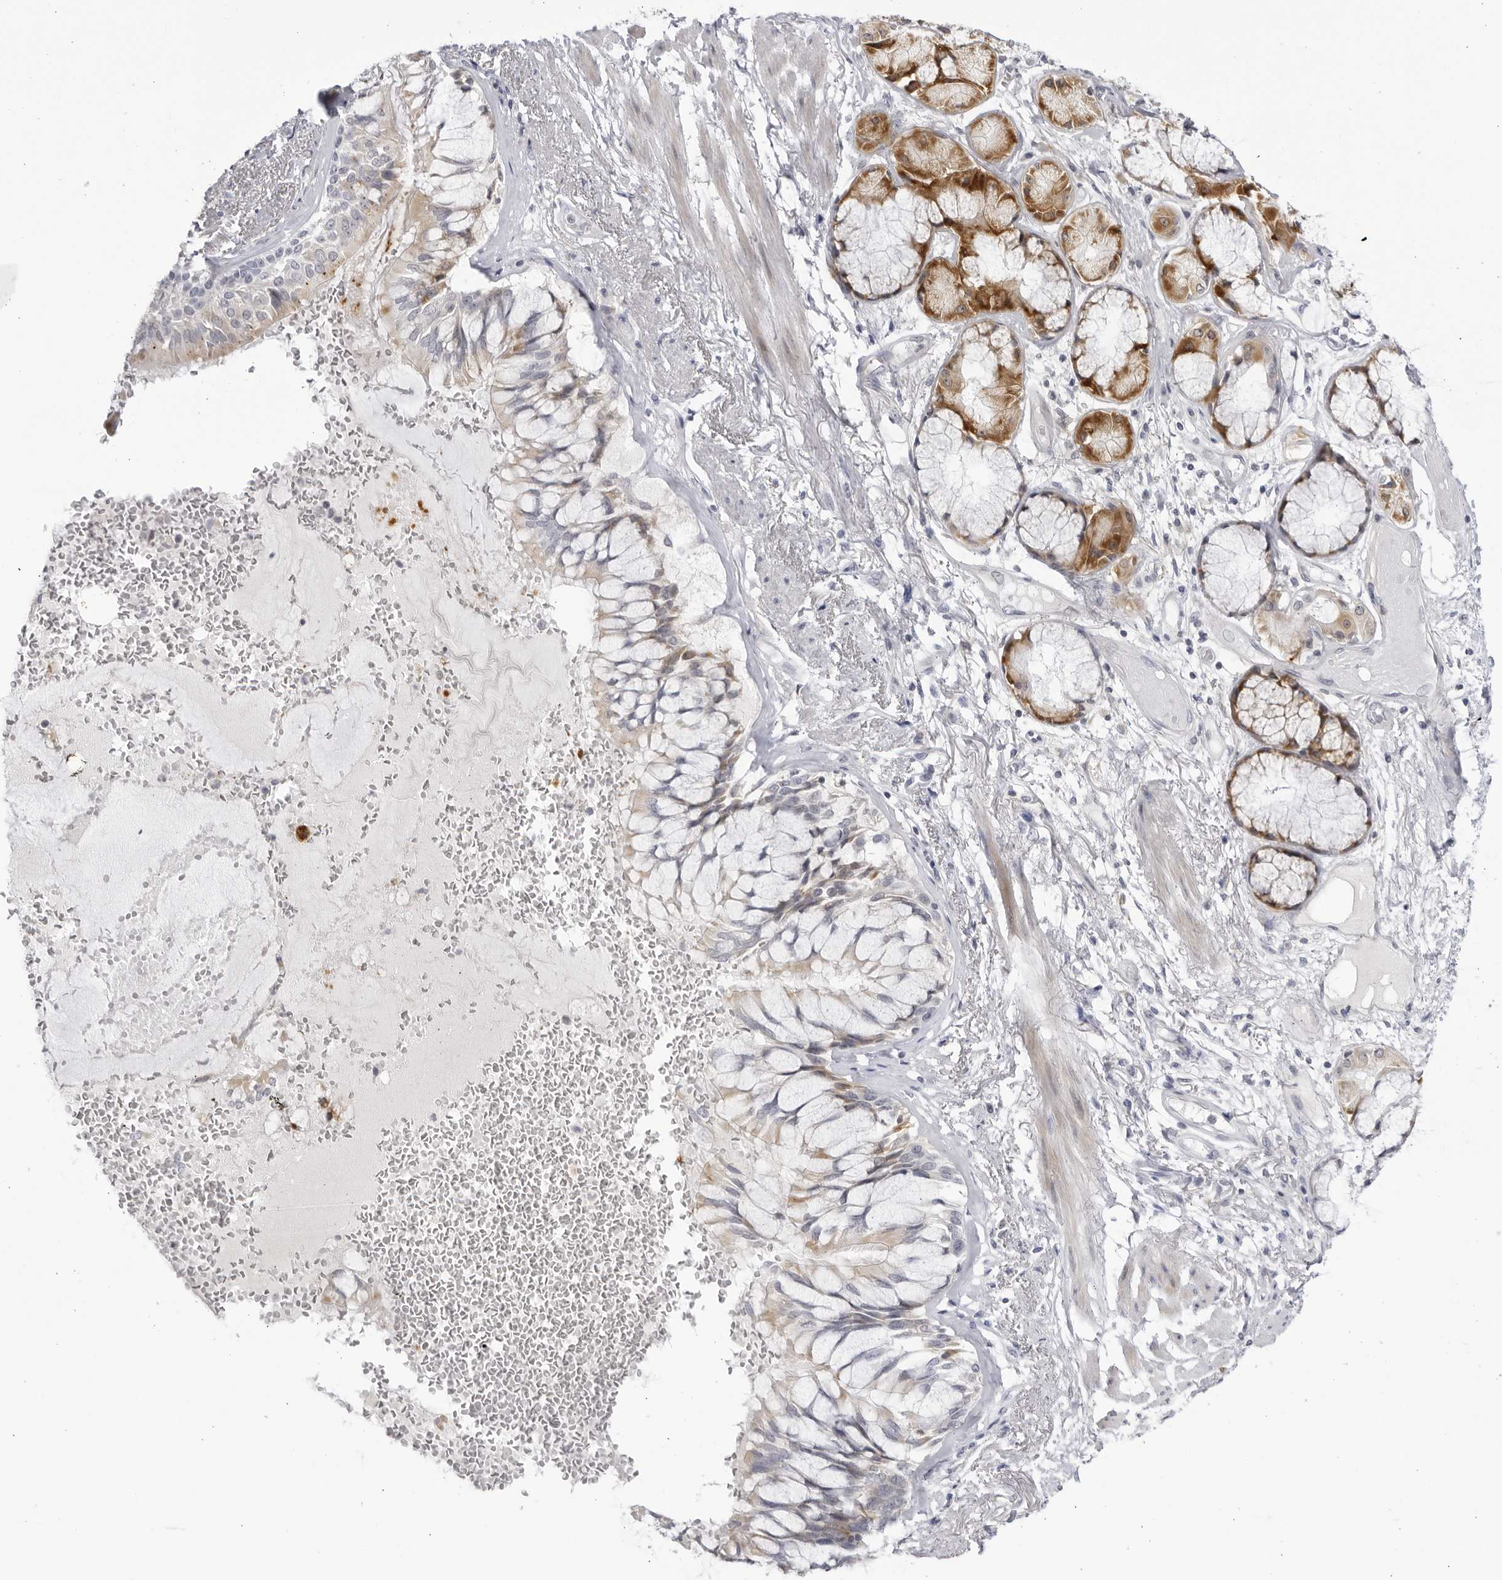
{"staining": {"intensity": "negative", "quantity": "none", "location": "none"}, "tissue": "adipose tissue", "cell_type": "Adipocytes", "image_type": "normal", "snomed": [{"axis": "morphology", "description": "Normal tissue, NOS"}, {"axis": "topography", "description": "Bronchus"}], "caption": "Adipocytes show no significant protein positivity in benign adipose tissue.", "gene": "CNBD1", "patient": {"sex": "male", "age": 66}}